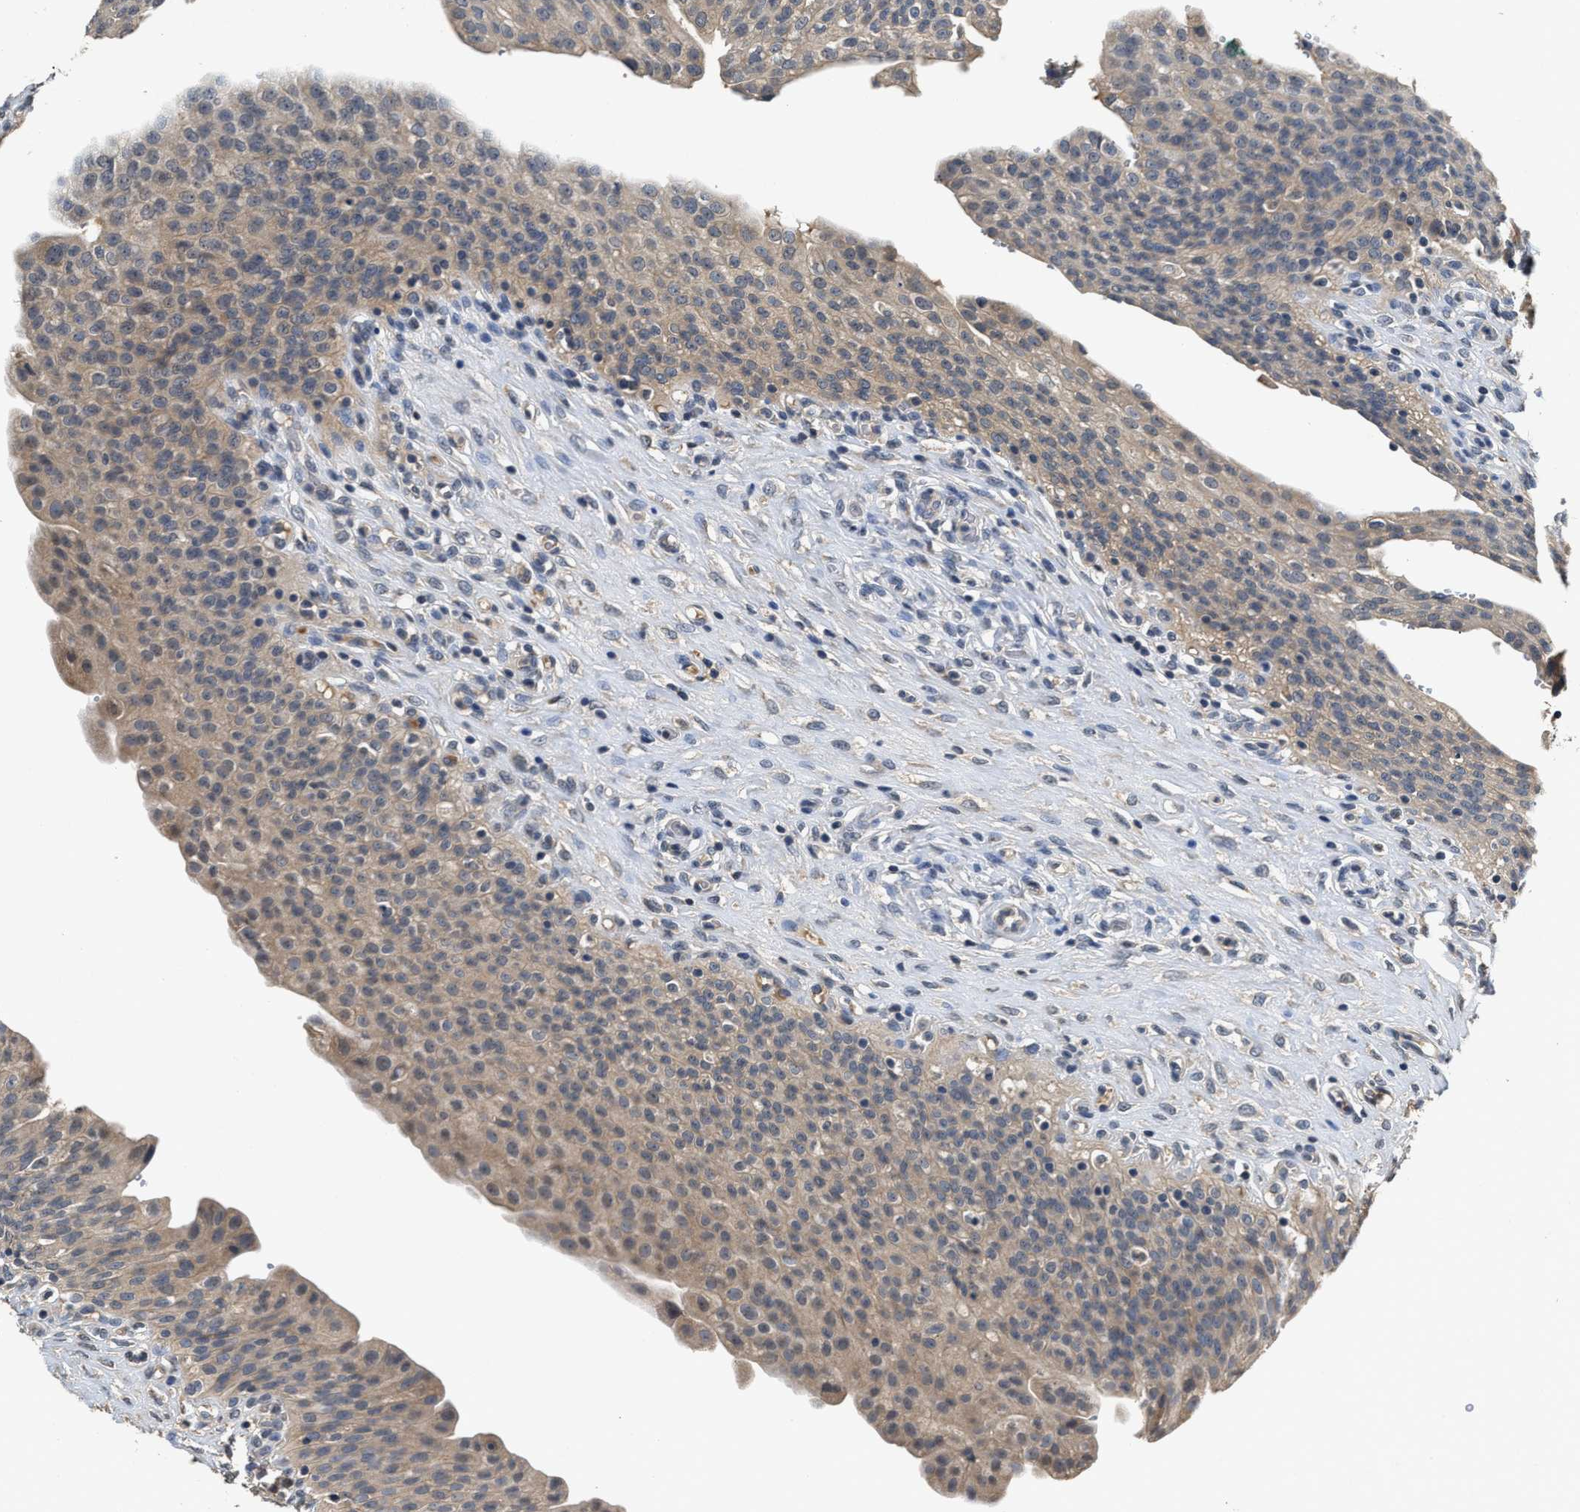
{"staining": {"intensity": "weak", "quantity": "25%-75%", "location": "cytoplasmic/membranous"}, "tissue": "urinary bladder", "cell_type": "Urothelial cells", "image_type": "normal", "snomed": [{"axis": "morphology", "description": "Urothelial carcinoma, High grade"}, {"axis": "topography", "description": "Urinary bladder"}], "caption": "High-power microscopy captured an immunohistochemistry histopathology image of normal urinary bladder, revealing weak cytoplasmic/membranous staining in approximately 25%-75% of urothelial cells. (Brightfield microscopy of DAB IHC at high magnification).", "gene": "INHA", "patient": {"sex": "male", "age": 46}}